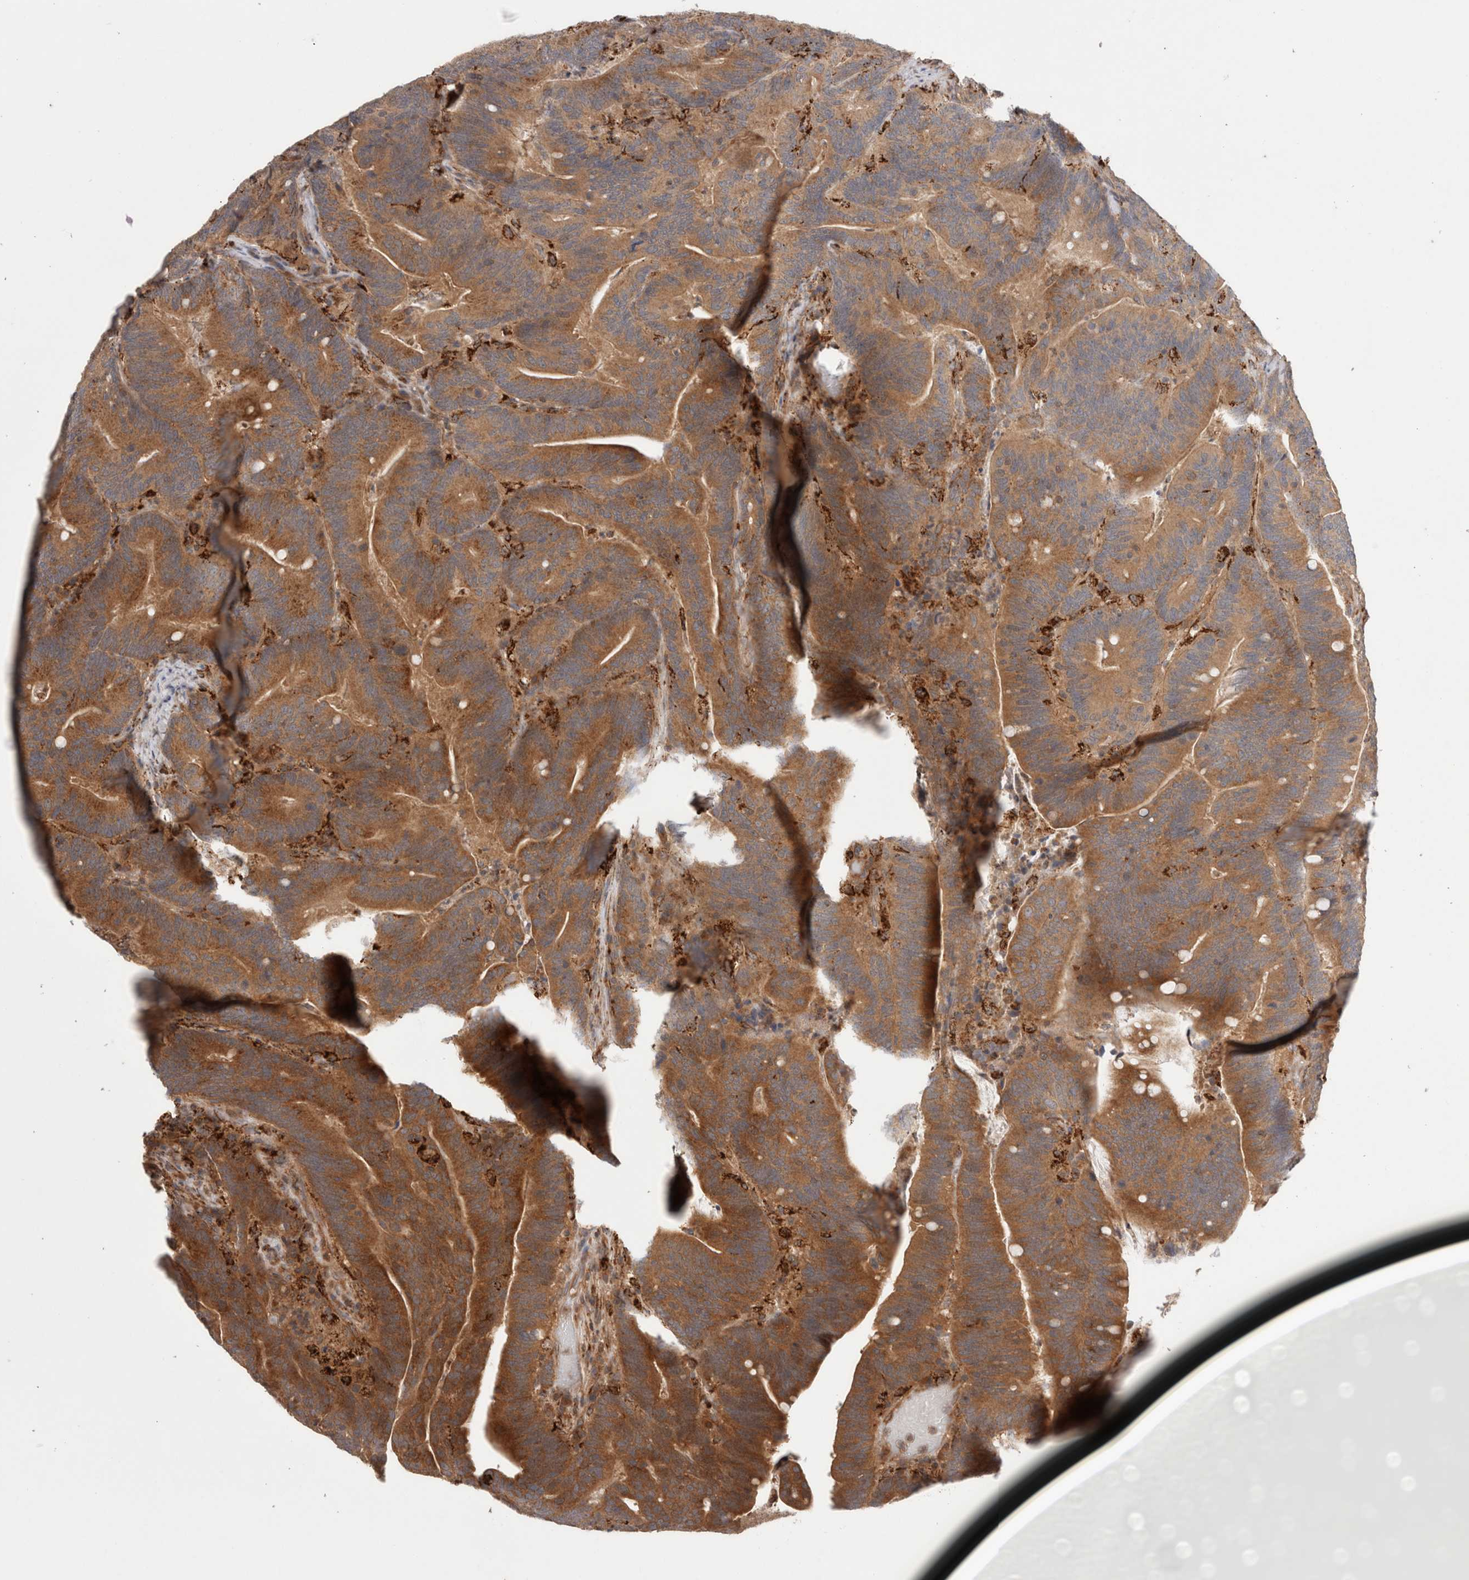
{"staining": {"intensity": "moderate", "quantity": ">75%", "location": "cytoplasmic/membranous"}, "tissue": "colorectal cancer", "cell_type": "Tumor cells", "image_type": "cancer", "snomed": [{"axis": "morphology", "description": "Adenocarcinoma, NOS"}, {"axis": "topography", "description": "Colon"}], "caption": "Tumor cells reveal moderate cytoplasmic/membranous expression in approximately >75% of cells in colorectal adenocarcinoma.", "gene": "HROB", "patient": {"sex": "female", "age": 66}}